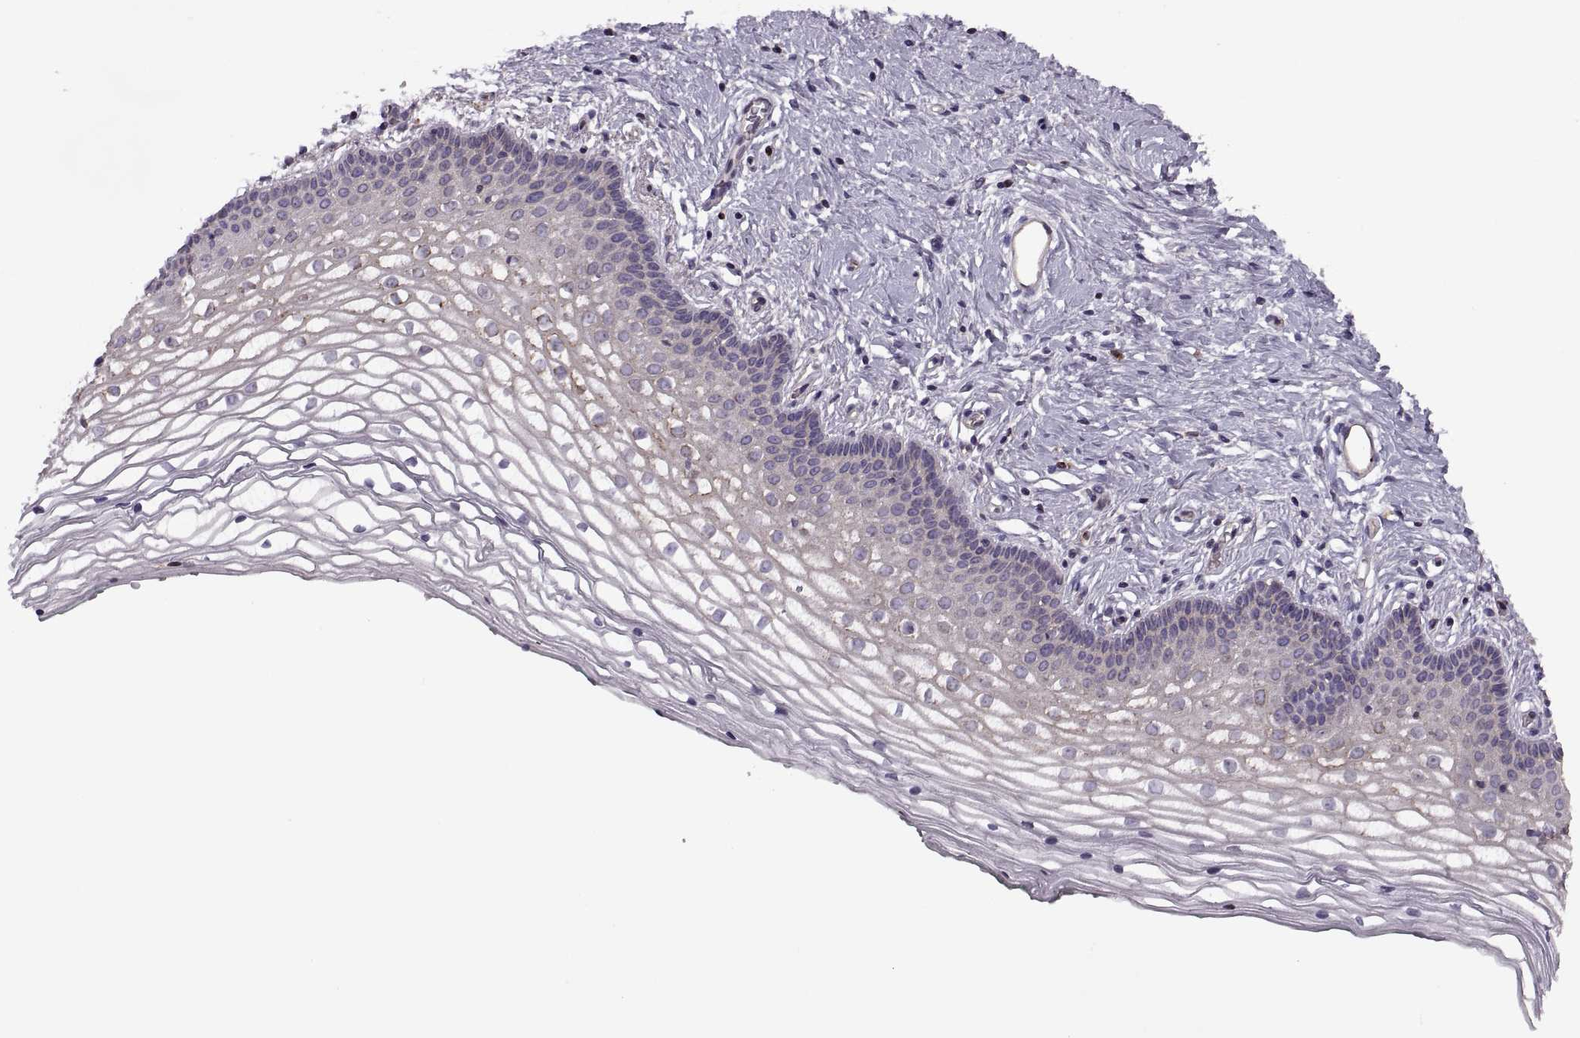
{"staining": {"intensity": "negative", "quantity": "none", "location": "none"}, "tissue": "vagina", "cell_type": "Squamous epithelial cells", "image_type": "normal", "snomed": [{"axis": "morphology", "description": "Normal tissue, NOS"}, {"axis": "topography", "description": "Vagina"}], "caption": "Immunohistochemistry of benign human vagina displays no positivity in squamous epithelial cells.", "gene": "SLC2A14", "patient": {"sex": "female", "age": 36}}